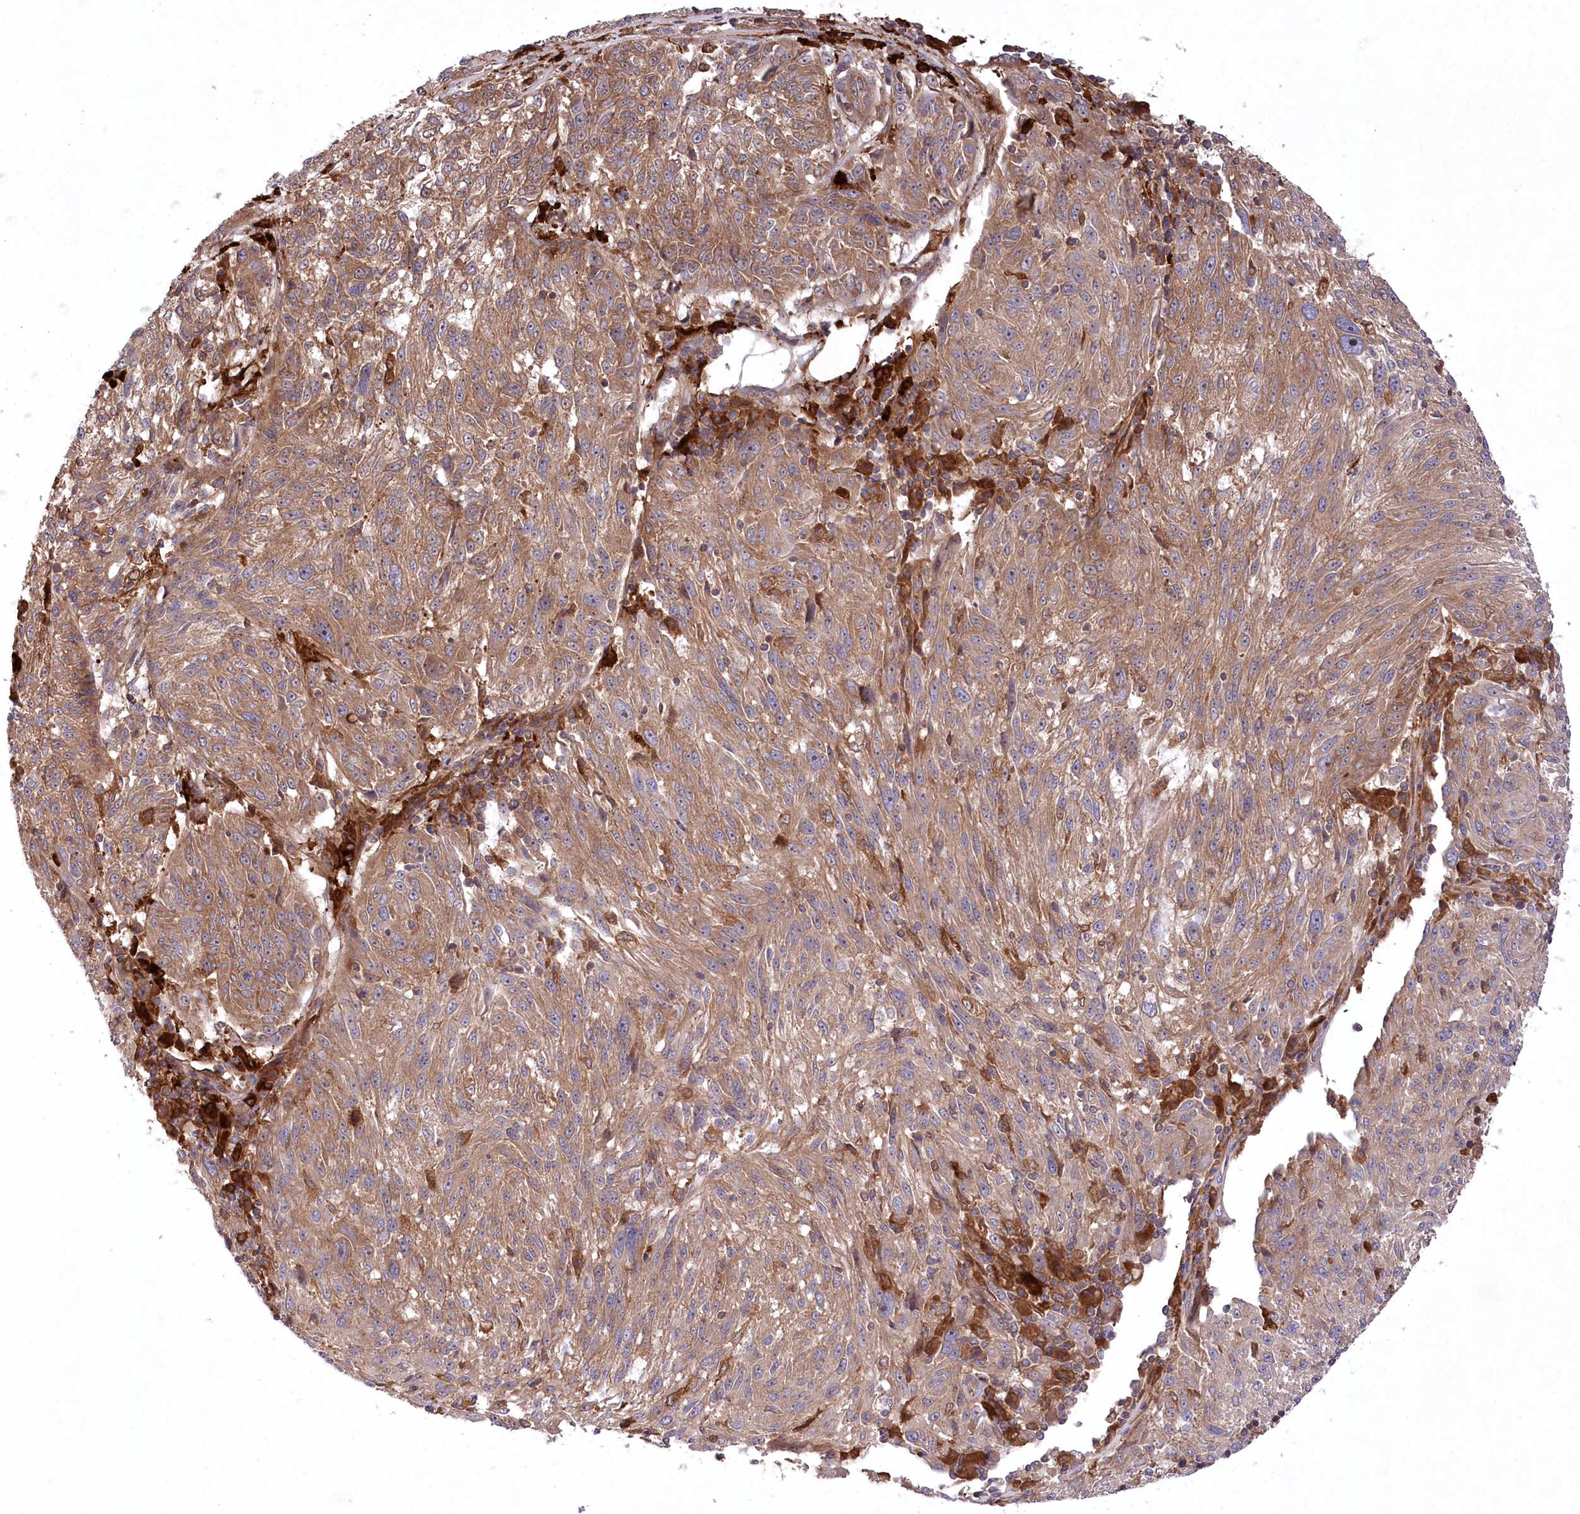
{"staining": {"intensity": "moderate", "quantity": ">75%", "location": "cytoplasmic/membranous"}, "tissue": "melanoma", "cell_type": "Tumor cells", "image_type": "cancer", "snomed": [{"axis": "morphology", "description": "Malignant melanoma, NOS"}, {"axis": "topography", "description": "Skin"}], "caption": "Immunohistochemistry (IHC) image of neoplastic tissue: human melanoma stained using immunohistochemistry shows medium levels of moderate protein expression localized specifically in the cytoplasmic/membranous of tumor cells, appearing as a cytoplasmic/membranous brown color.", "gene": "PPP1R21", "patient": {"sex": "male", "age": 53}}